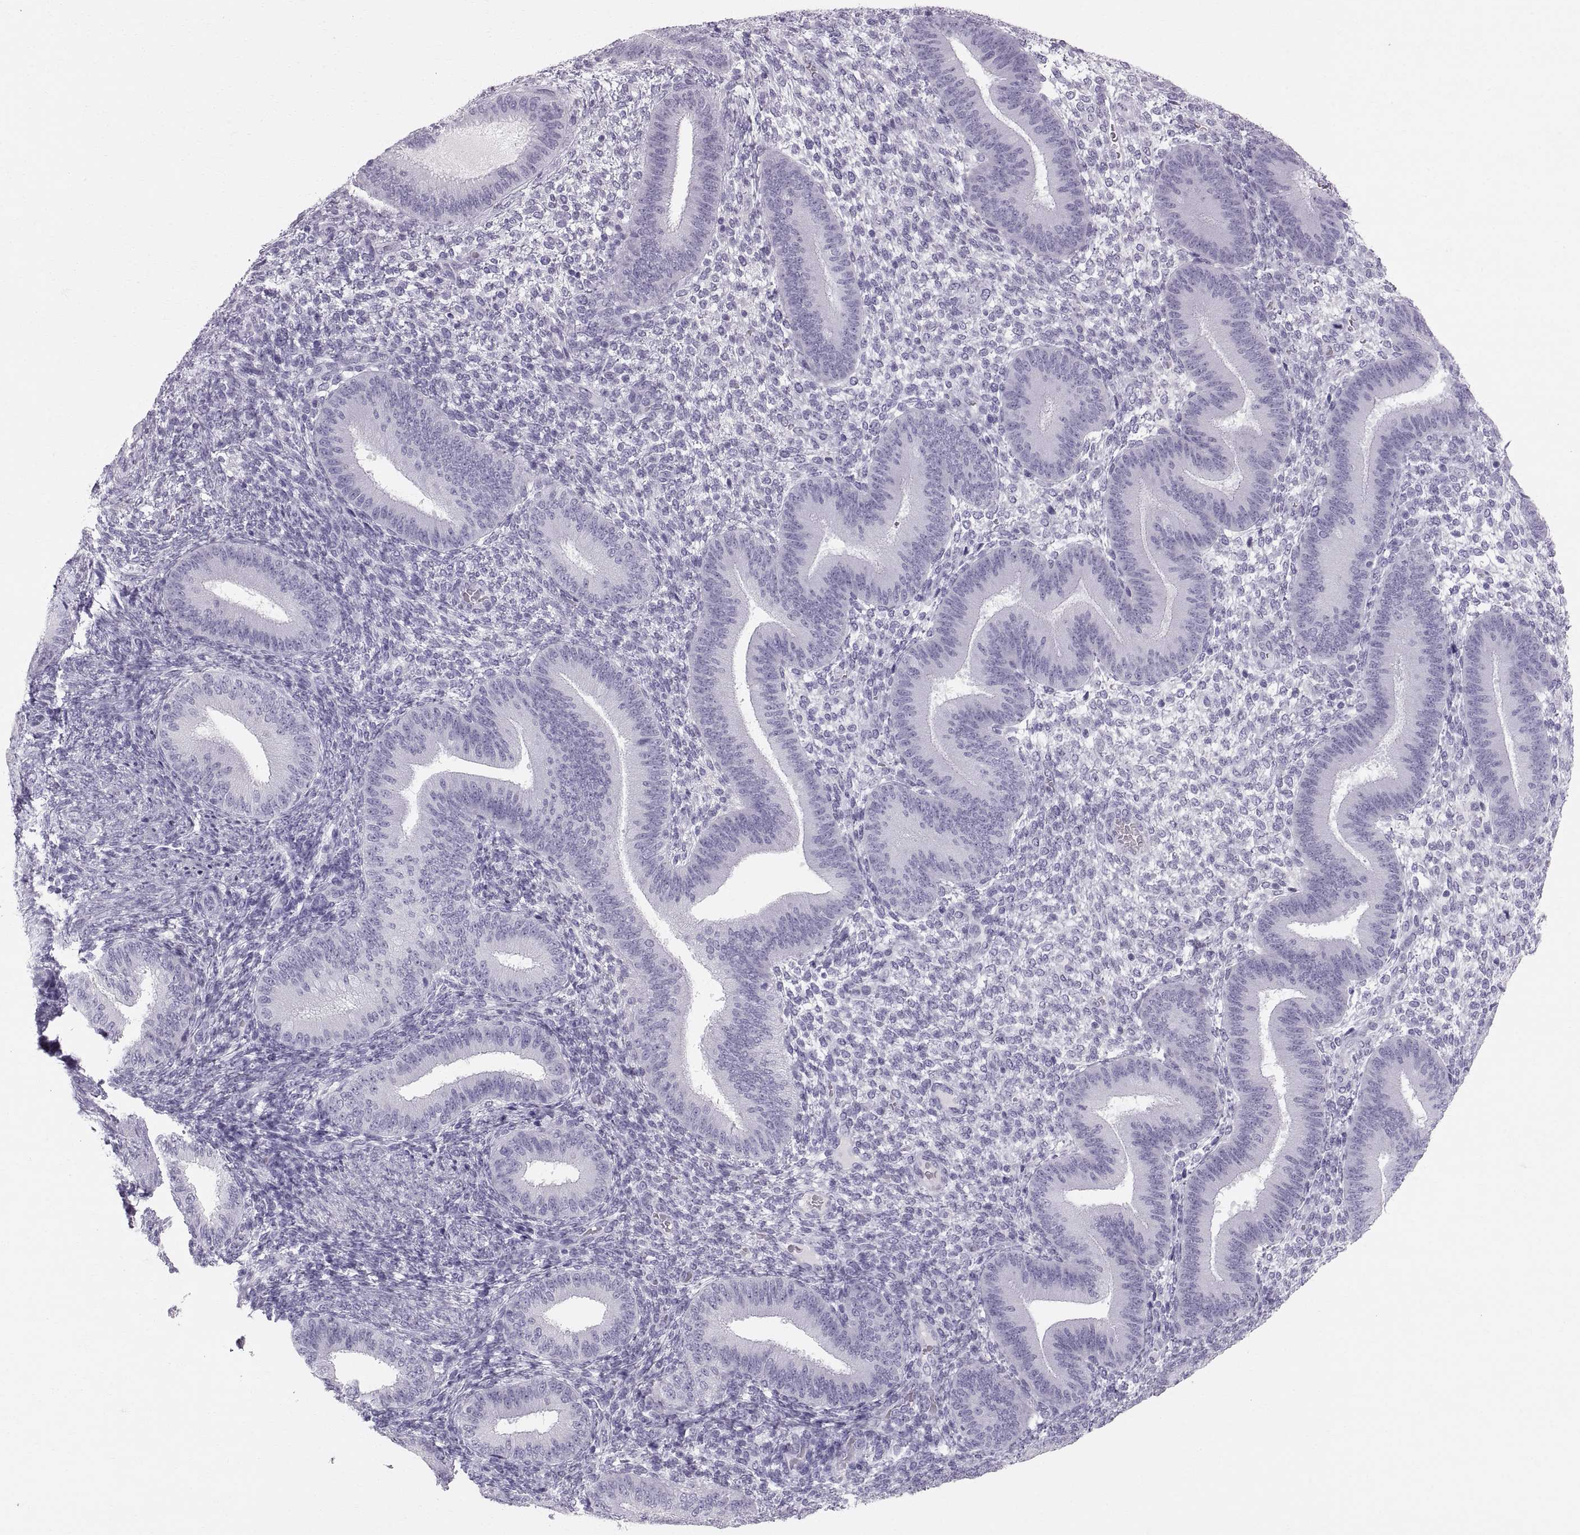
{"staining": {"intensity": "negative", "quantity": "none", "location": "none"}, "tissue": "endometrium", "cell_type": "Cells in endometrial stroma", "image_type": "normal", "snomed": [{"axis": "morphology", "description": "Normal tissue, NOS"}, {"axis": "topography", "description": "Endometrium"}], "caption": "There is no significant positivity in cells in endometrial stroma of endometrium. (Brightfield microscopy of DAB immunohistochemistry at high magnification).", "gene": "SLC22A6", "patient": {"sex": "female", "age": 39}}